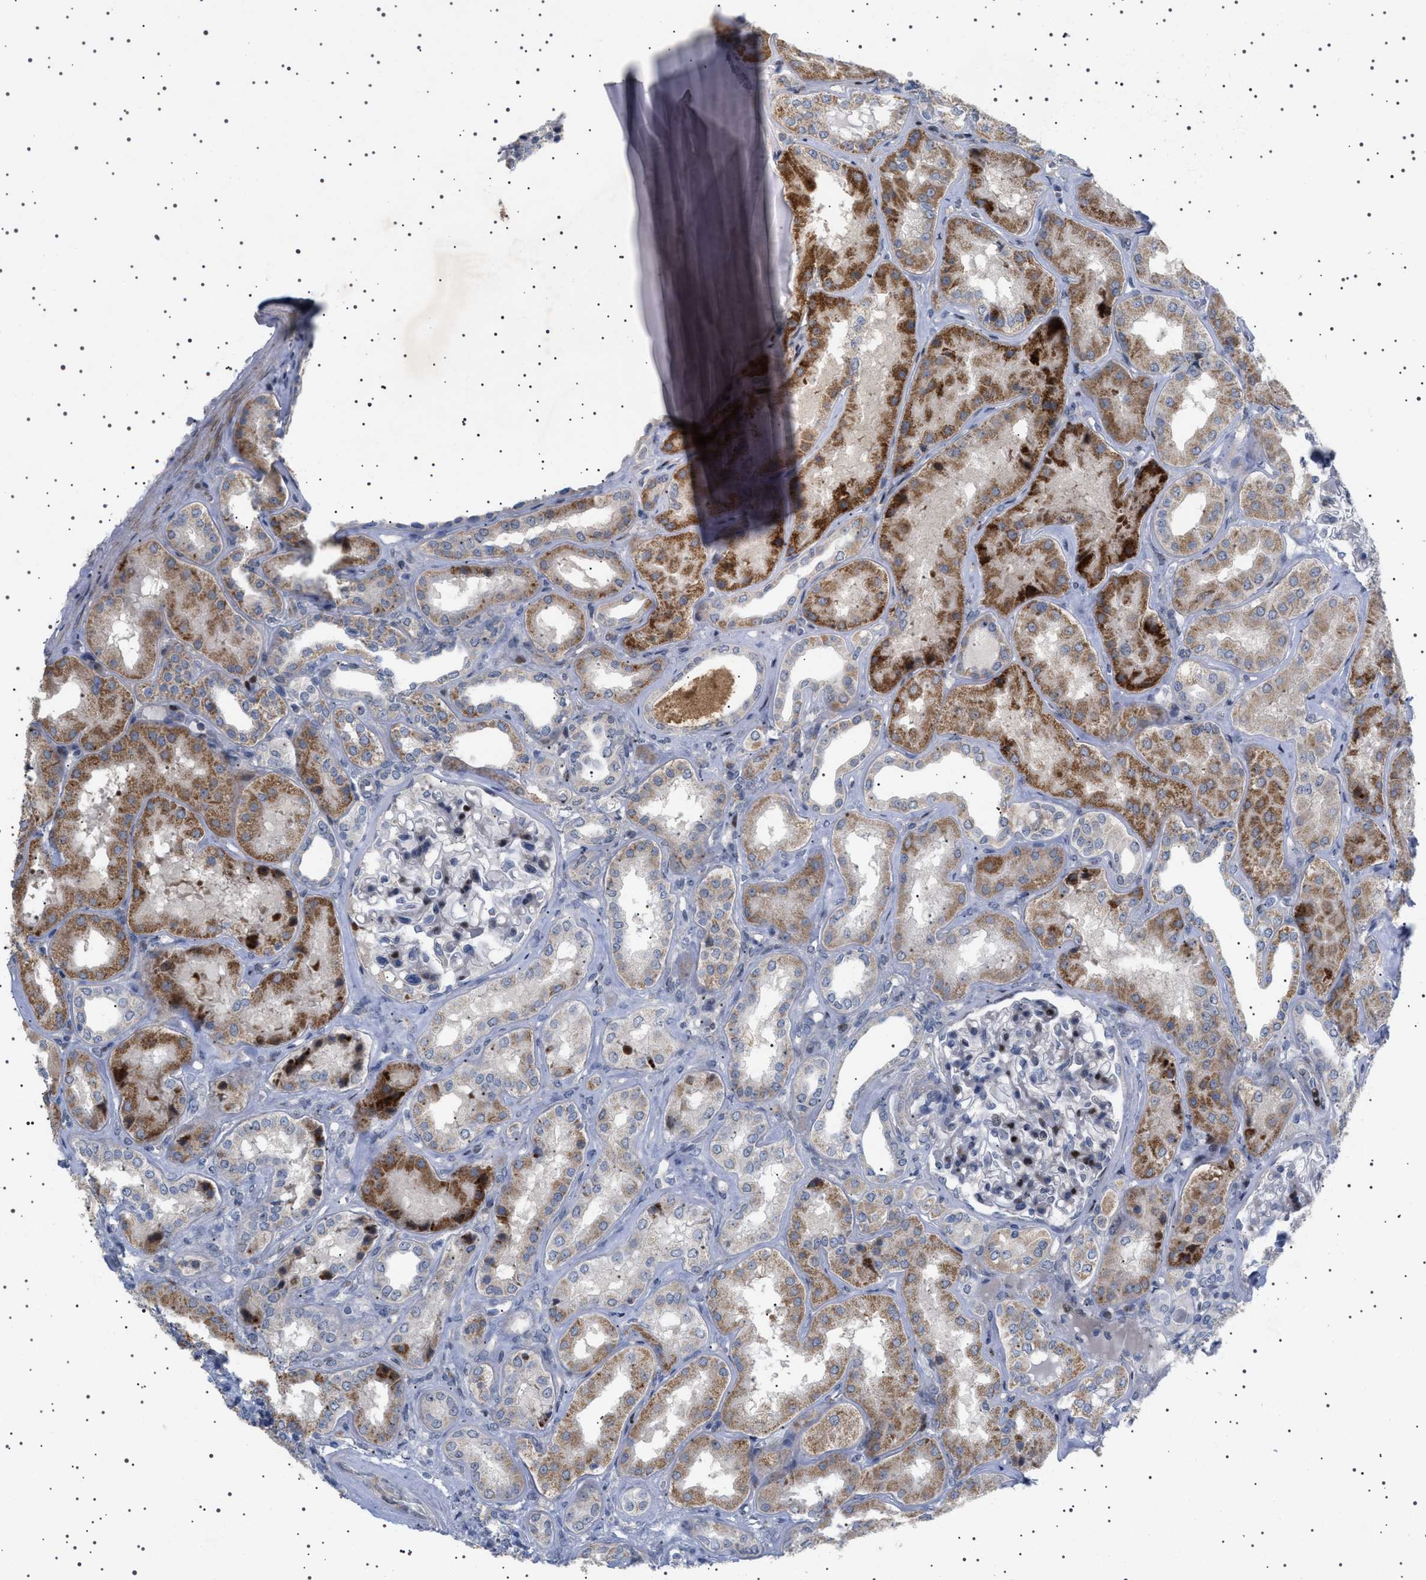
{"staining": {"intensity": "moderate", "quantity": "<25%", "location": "nuclear"}, "tissue": "kidney", "cell_type": "Cells in glomeruli", "image_type": "normal", "snomed": [{"axis": "morphology", "description": "Normal tissue, NOS"}, {"axis": "topography", "description": "Kidney"}], "caption": "A brown stain shows moderate nuclear staining of a protein in cells in glomeruli of unremarkable human kidney.", "gene": "HTR1A", "patient": {"sex": "female", "age": 56}}